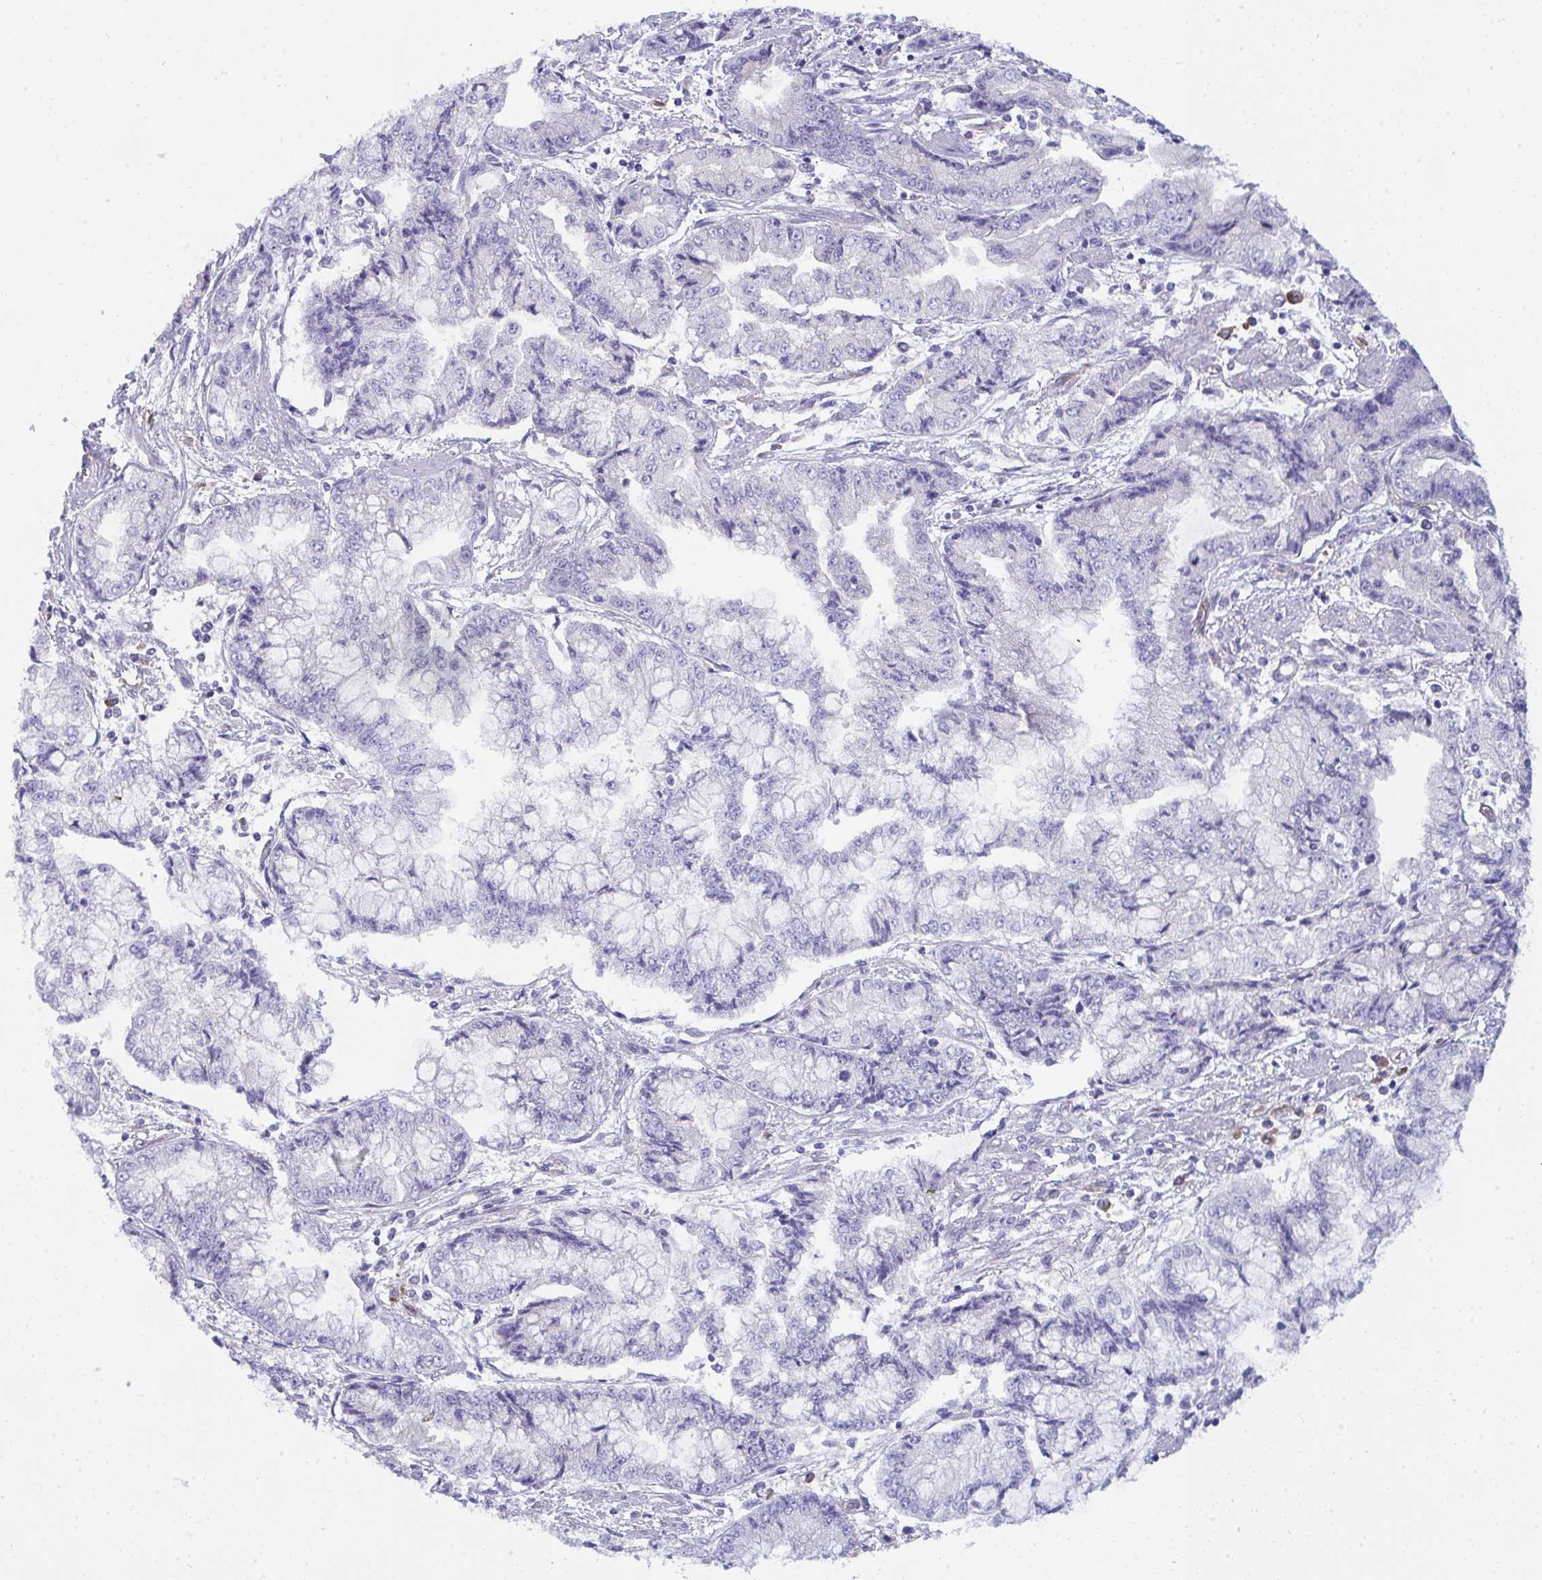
{"staining": {"intensity": "negative", "quantity": "none", "location": "none"}, "tissue": "stomach cancer", "cell_type": "Tumor cells", "image_type": "cancer", "snomed": [{"axis": "morphology", "description": "Adenocarcinoma, NOS"}, {"axis": "topography", "description": "Stomach, upper"}], "caption": "There is no significant positivity in tumor cells of stomach cancer.", "gene": "GAB1", "patient": {"sex": "female", "age": 74}}